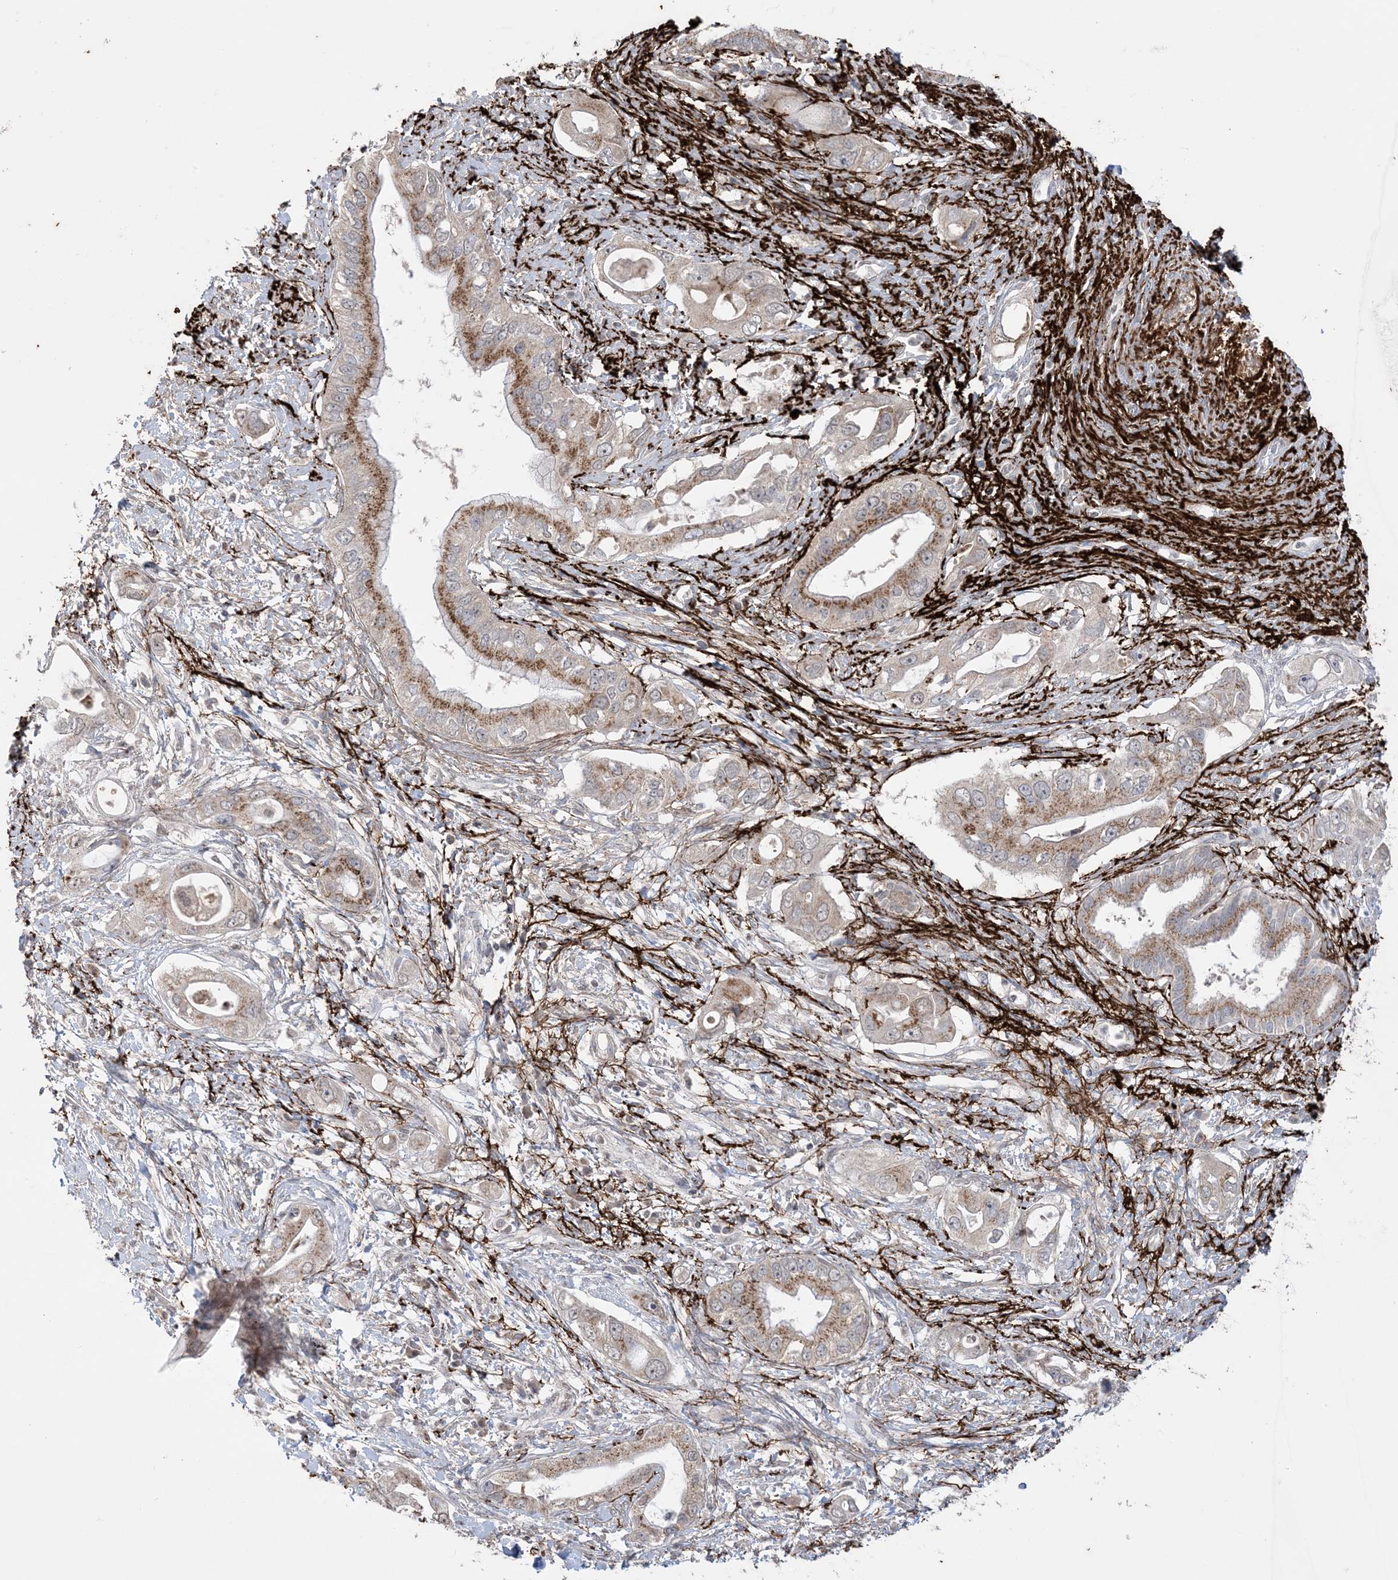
{"staining": {"intensity": "moderate", "quantity": ">75%", "location": "cytoplasmic/membranous"}, "tissue": "pancreatic cancer", "cell_type": "Tumor cells", "image_type": "cancer", "snomed": [{"axis": "morphology", "description": "Inflammation, NOS"}, {"axis": "morphology", "description": "Adenocarcinoma, NOS"}, {"axis": "topography", "description": "Pancreas"}], "caption": "Protein staining of pancreatic cancer tissue displays moderate cytoplasmic/membranous staining in about >75% of tumor cells.", "gene": "XRN1", "patient": {"sex": "female", "age": 56}}